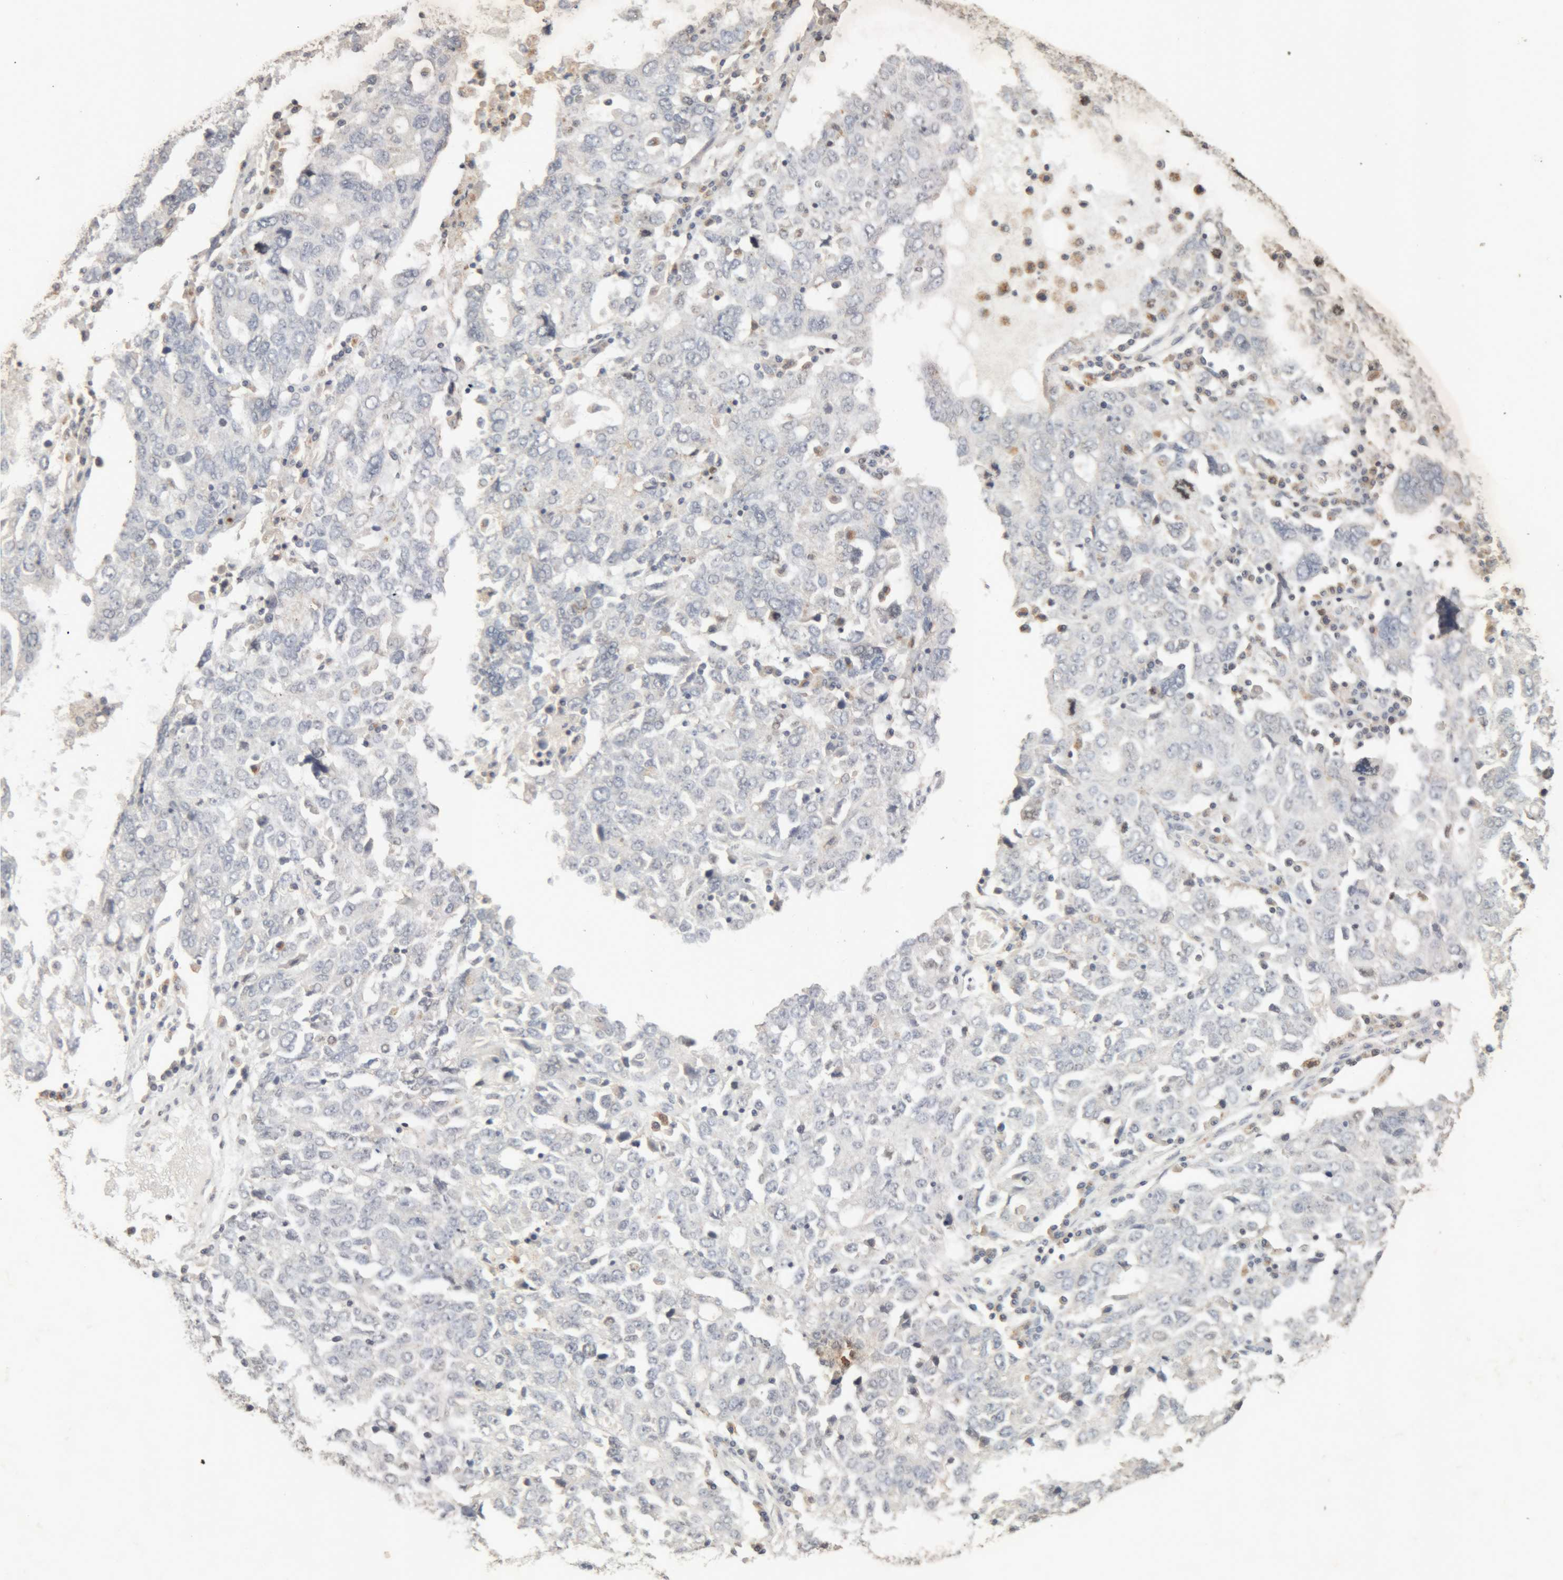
{"staining": {"intensity": "negative", "quantity": "none", "location": "none"}, "tissue": "ovarian cancer", "cell_type": "Tumor cells", "image_type": "cancer", "snomed": [{"axis": "morphology", "description": "Carcinoma, endometroid"}, {"axis": "topography", "description": "Ovary"}], "caption": "Tumor cells show no significant staining in ovarian cancer (endometroid carcinoma).", "gene": "ARSA", "patient": {"sex": "female", "age": 62}}